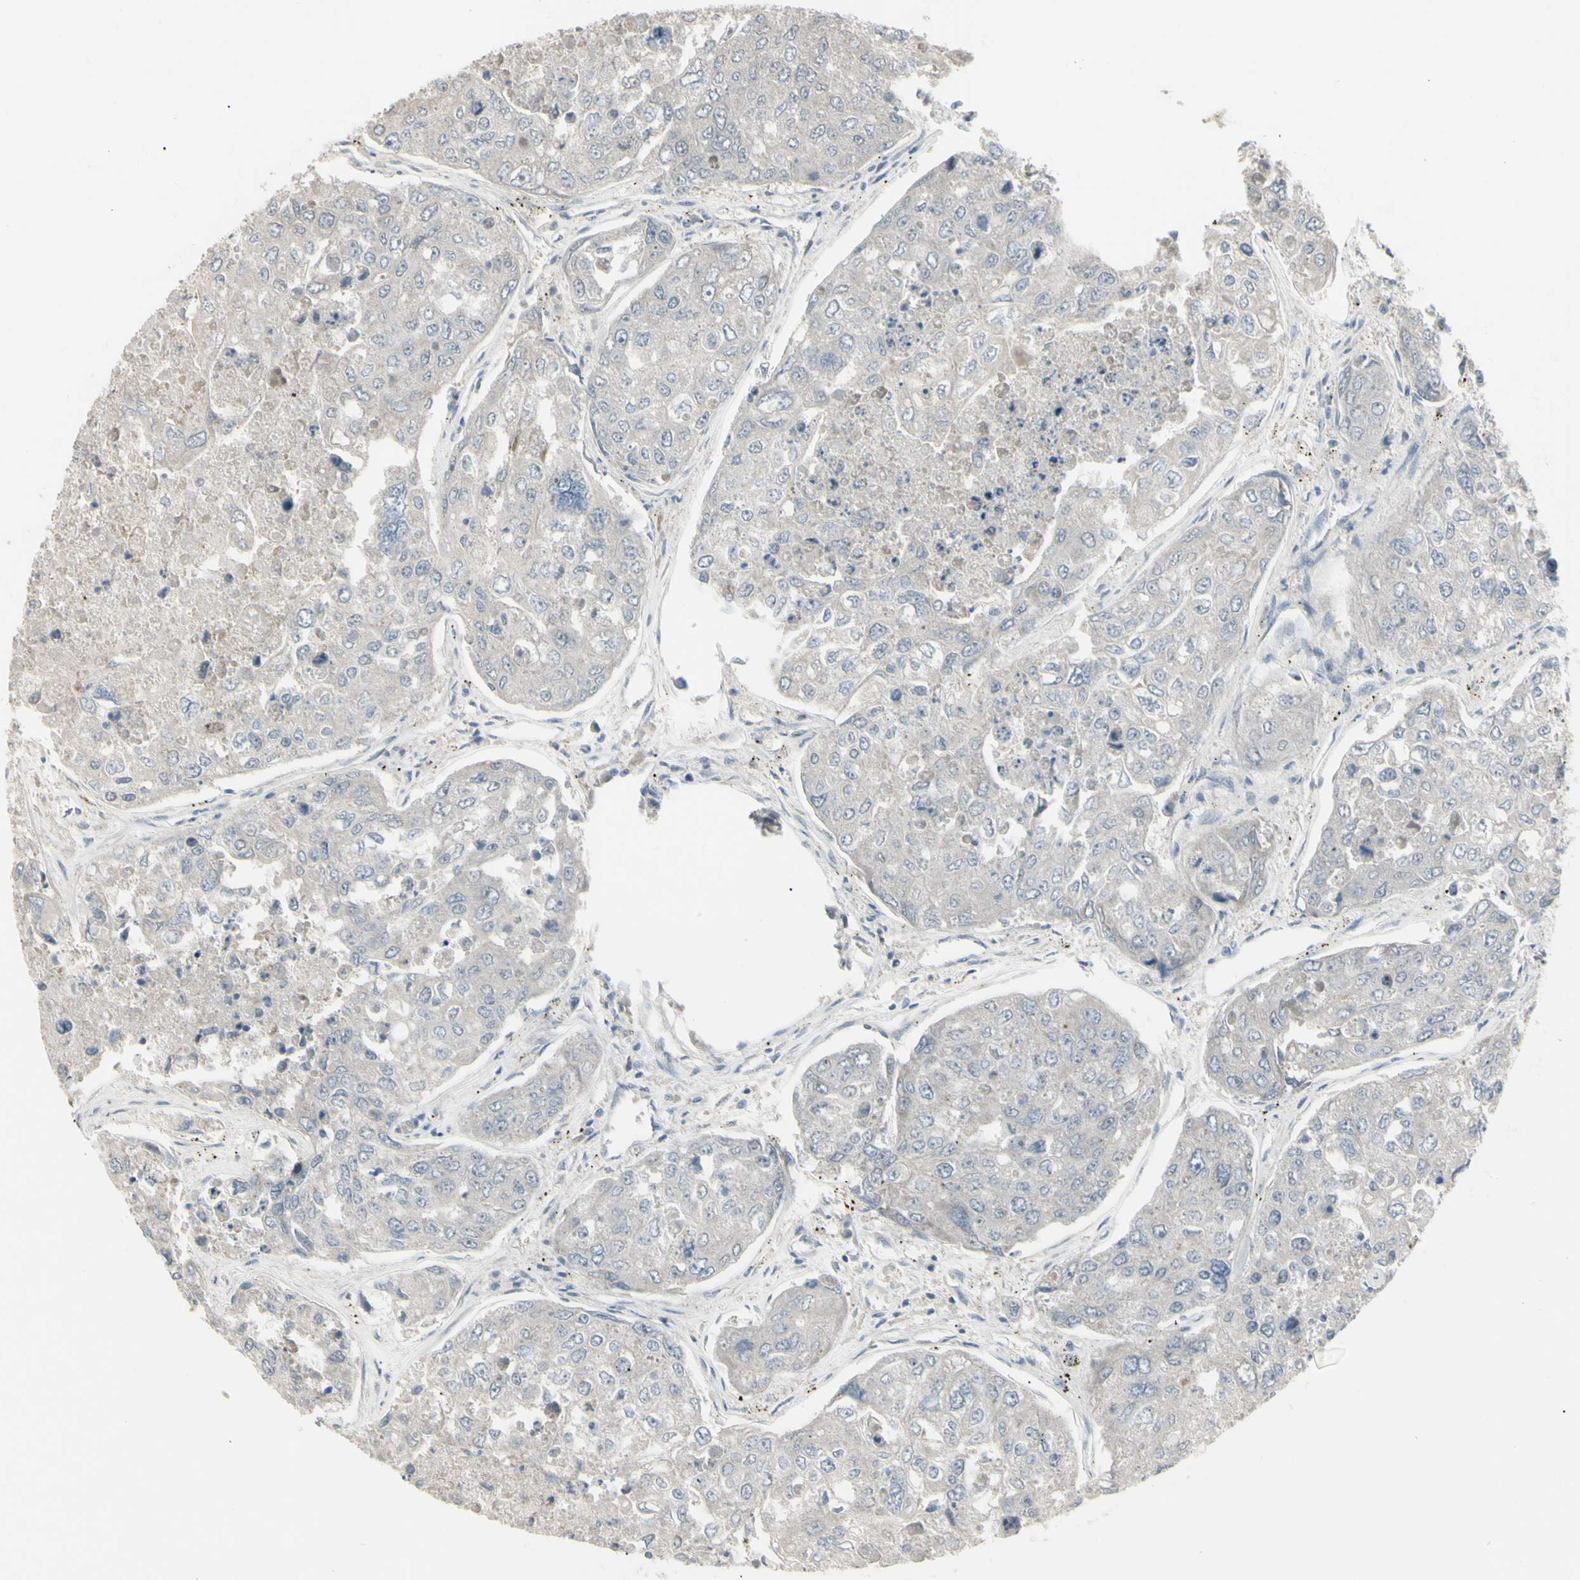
{"staining": {"intensity": "negative", "quantity": "none", "location": "none"}, "tissue": "urothelial cancer", "cell_type": "Tumor cells", "image_type": "cancer", "snomed": [{"axis": "morphology", "description": "Urothelial carcinoma, High grade"}, {"axis": "topography", "description": "Lymph node"}, {"axis": "topography", "description": "Urinary bladder"}], "caption": "Urothelial cancer was stained to show a protein in brown. There is no significant expression in tumor cells.", "gene": "PIAS4", "patient": {"sex": "male", "age": 51}}